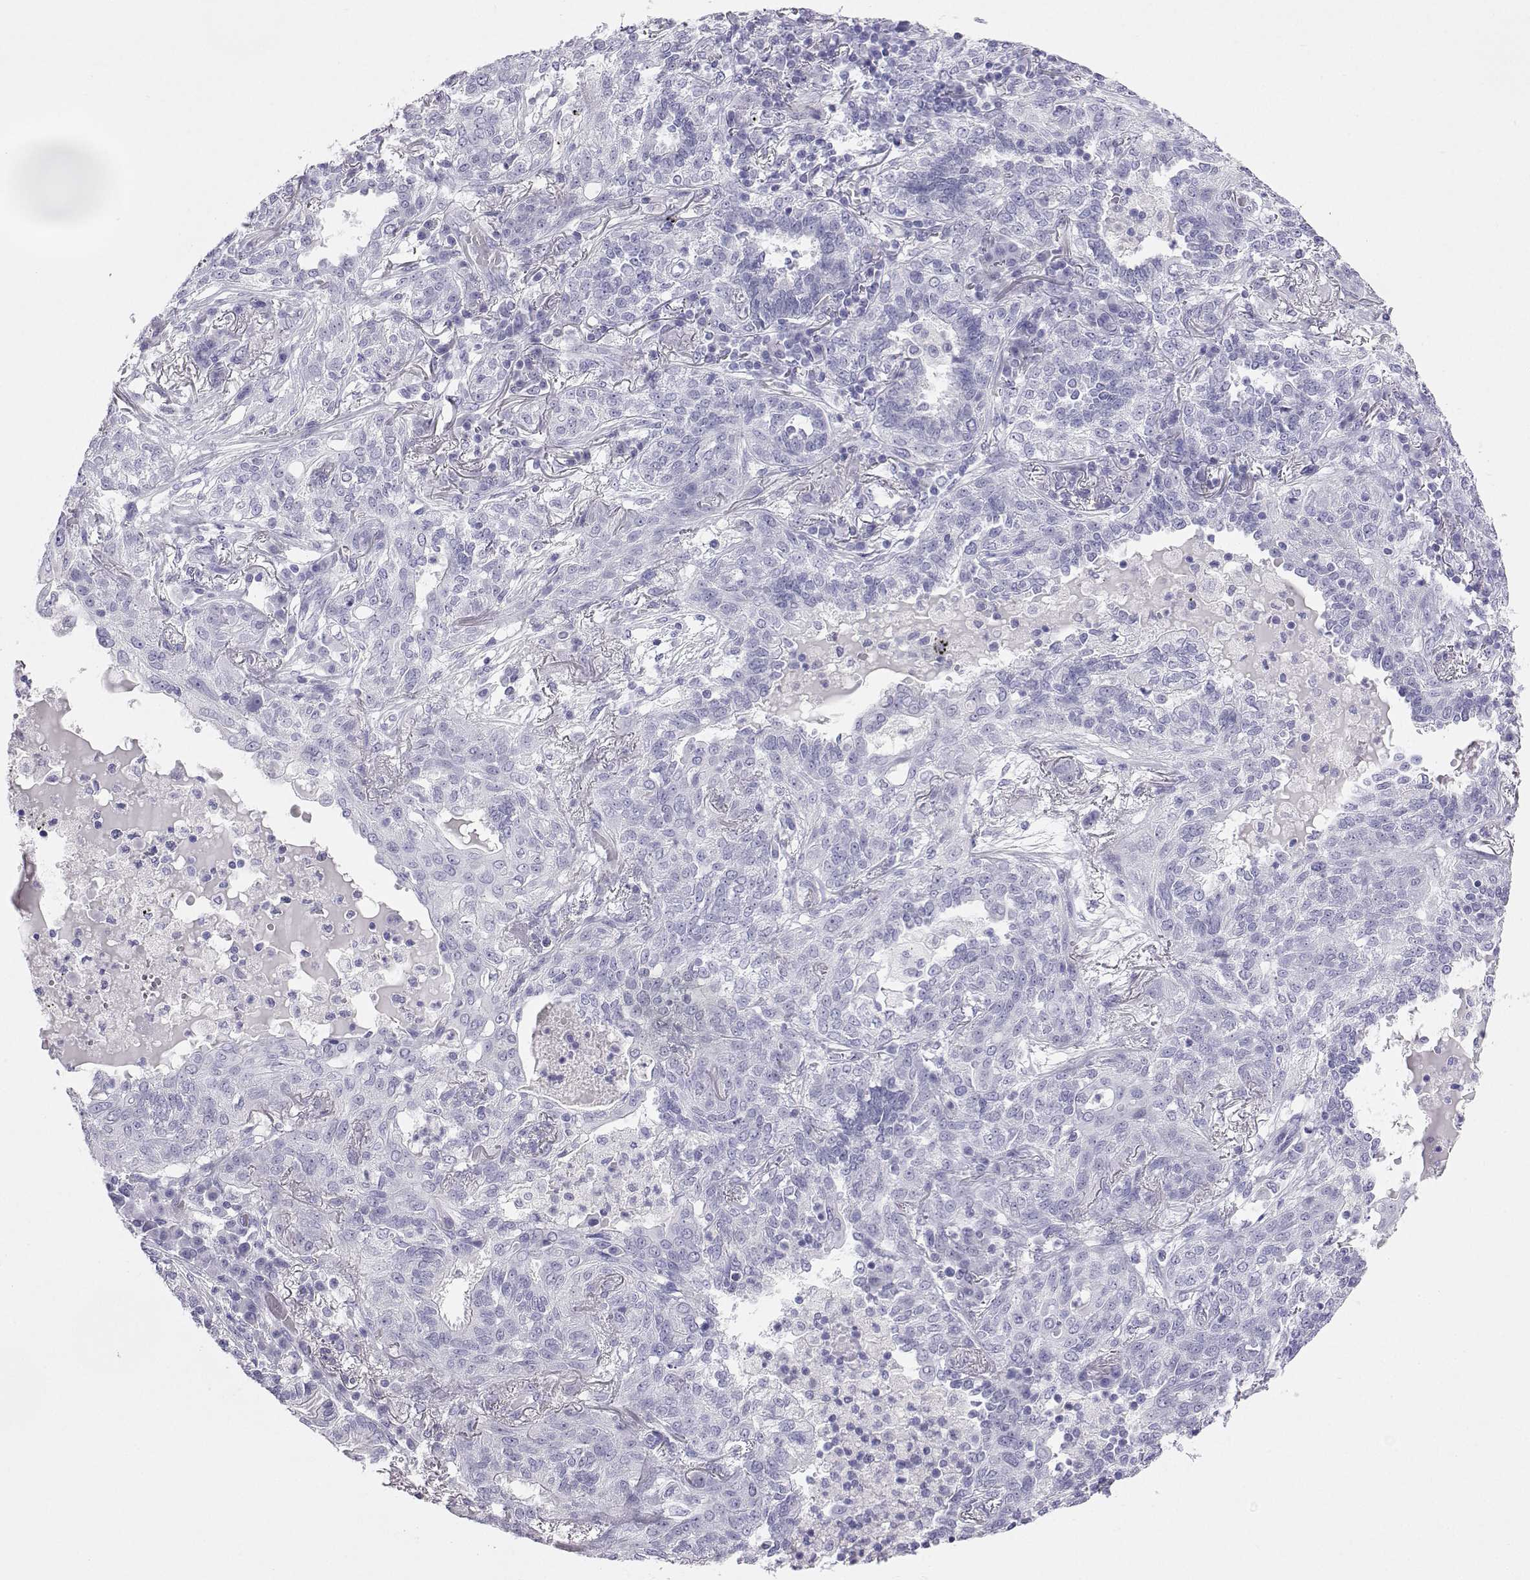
{"staining": {"intensity": "negative", "quantity": "none", "location": "none"}, "tissue": "lung cancer", "cell_type": "Tumor cells", "image_type": "cancer", "snomed": [{"axis": "morphology", "description": "Squamous cell carcinoma, NOS"}, {"axis": "topography", "description": "Lung"}], "caption": "The immunohistochemistry (IHC) histopathology image has no significant staining in tumor cells of squamous cell carcinoma (lung) tissue.", "gene": "PLIN4", "patient": {"sex": "female", "age": 70}}